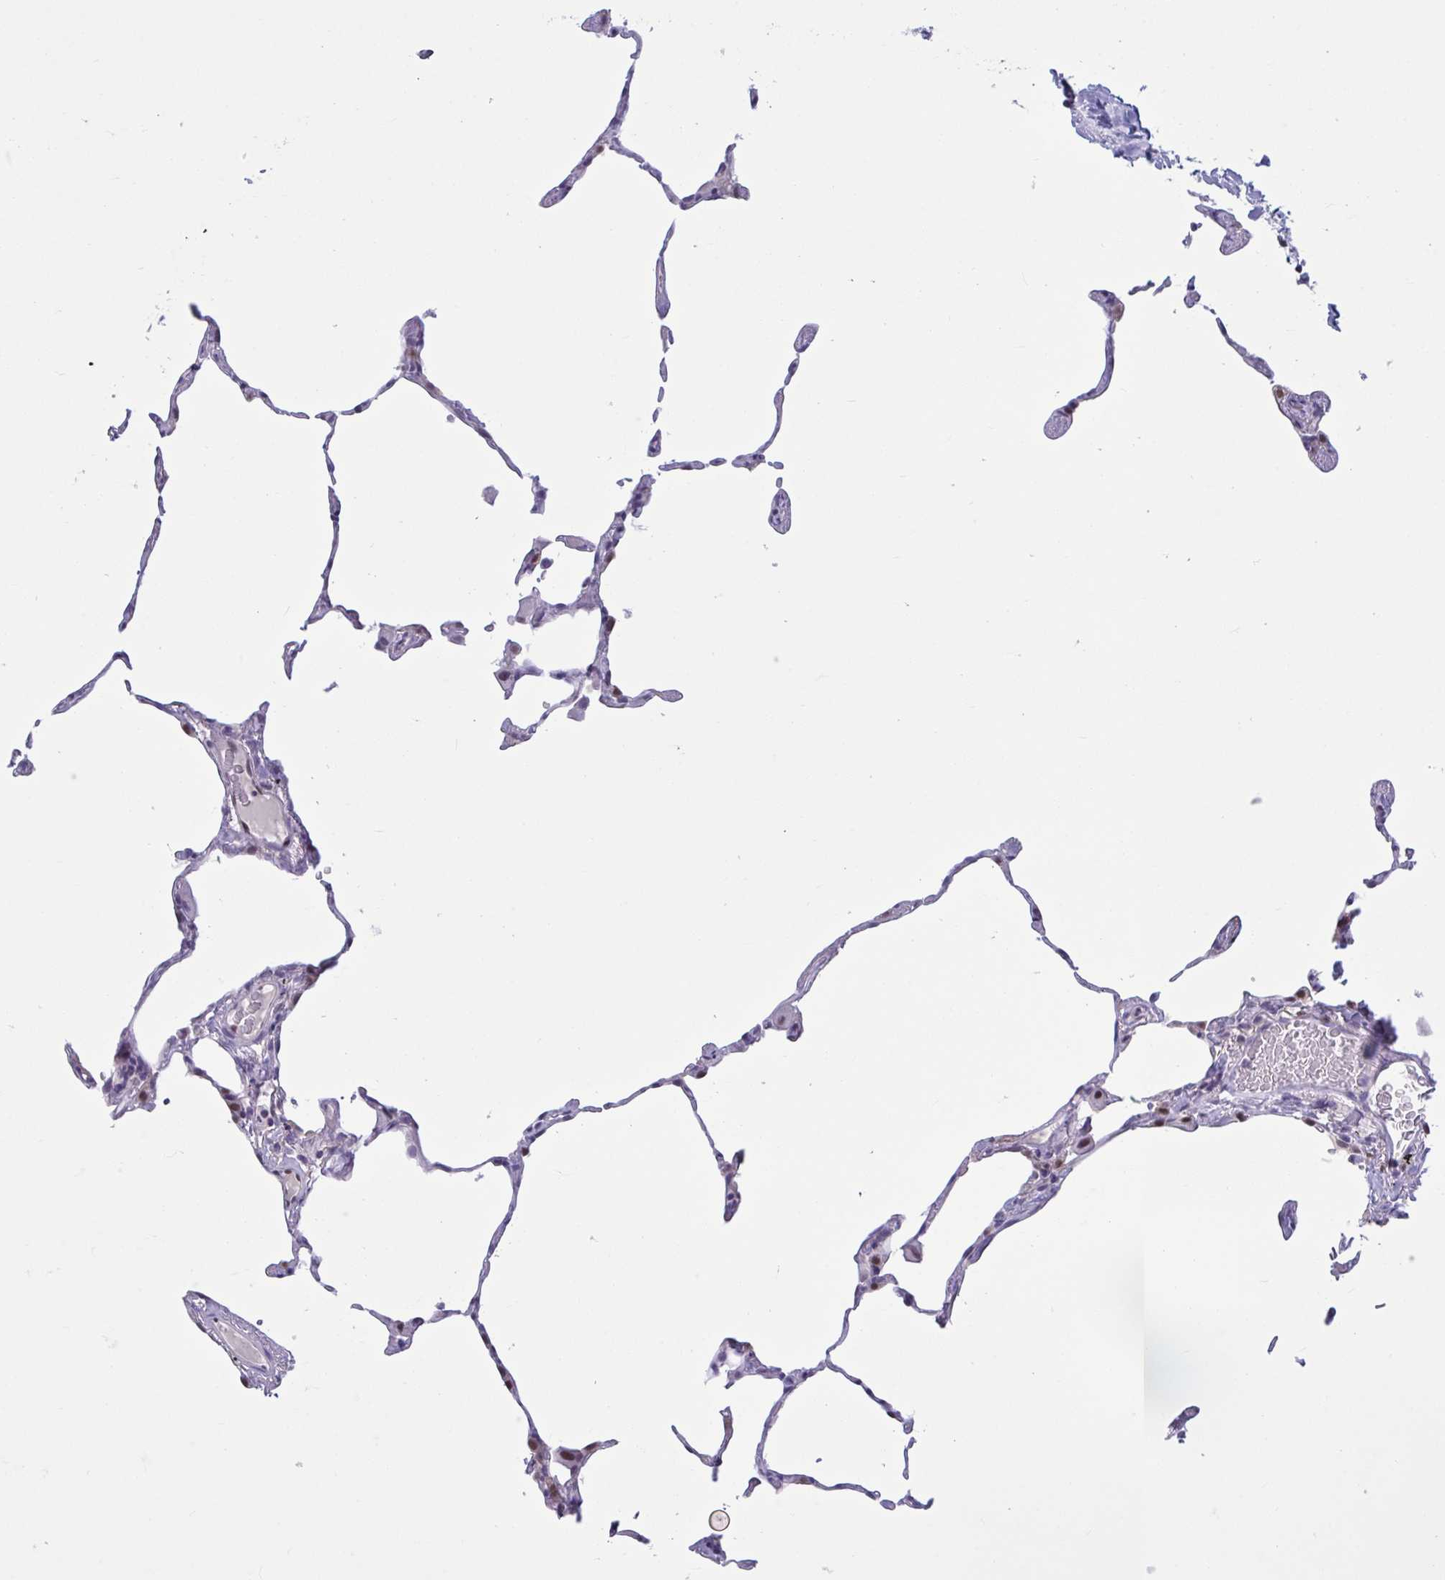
{"staining": {"intensity": "moderate", "quantity": "25%-75%", "location": "cytoplasmic/membranous"}, "tissue": "lung", "cell_type": "Alveolar cells", "image_type": "normal", "snomed": [{"axis": "morphology", "description": "Normal tissue, NOS"}, {"axis": "topography", "description": "Lung"}], "caption": "The image demonstrates a brown stain indicating the presence of a protein in the cytoplasmic/membranous of alveolar cells in lung. Ihc stains the protein in brown and the nuclei are stained blue.", "gene": "RBL1", "patient": {"sex": "female", "age": 57}}